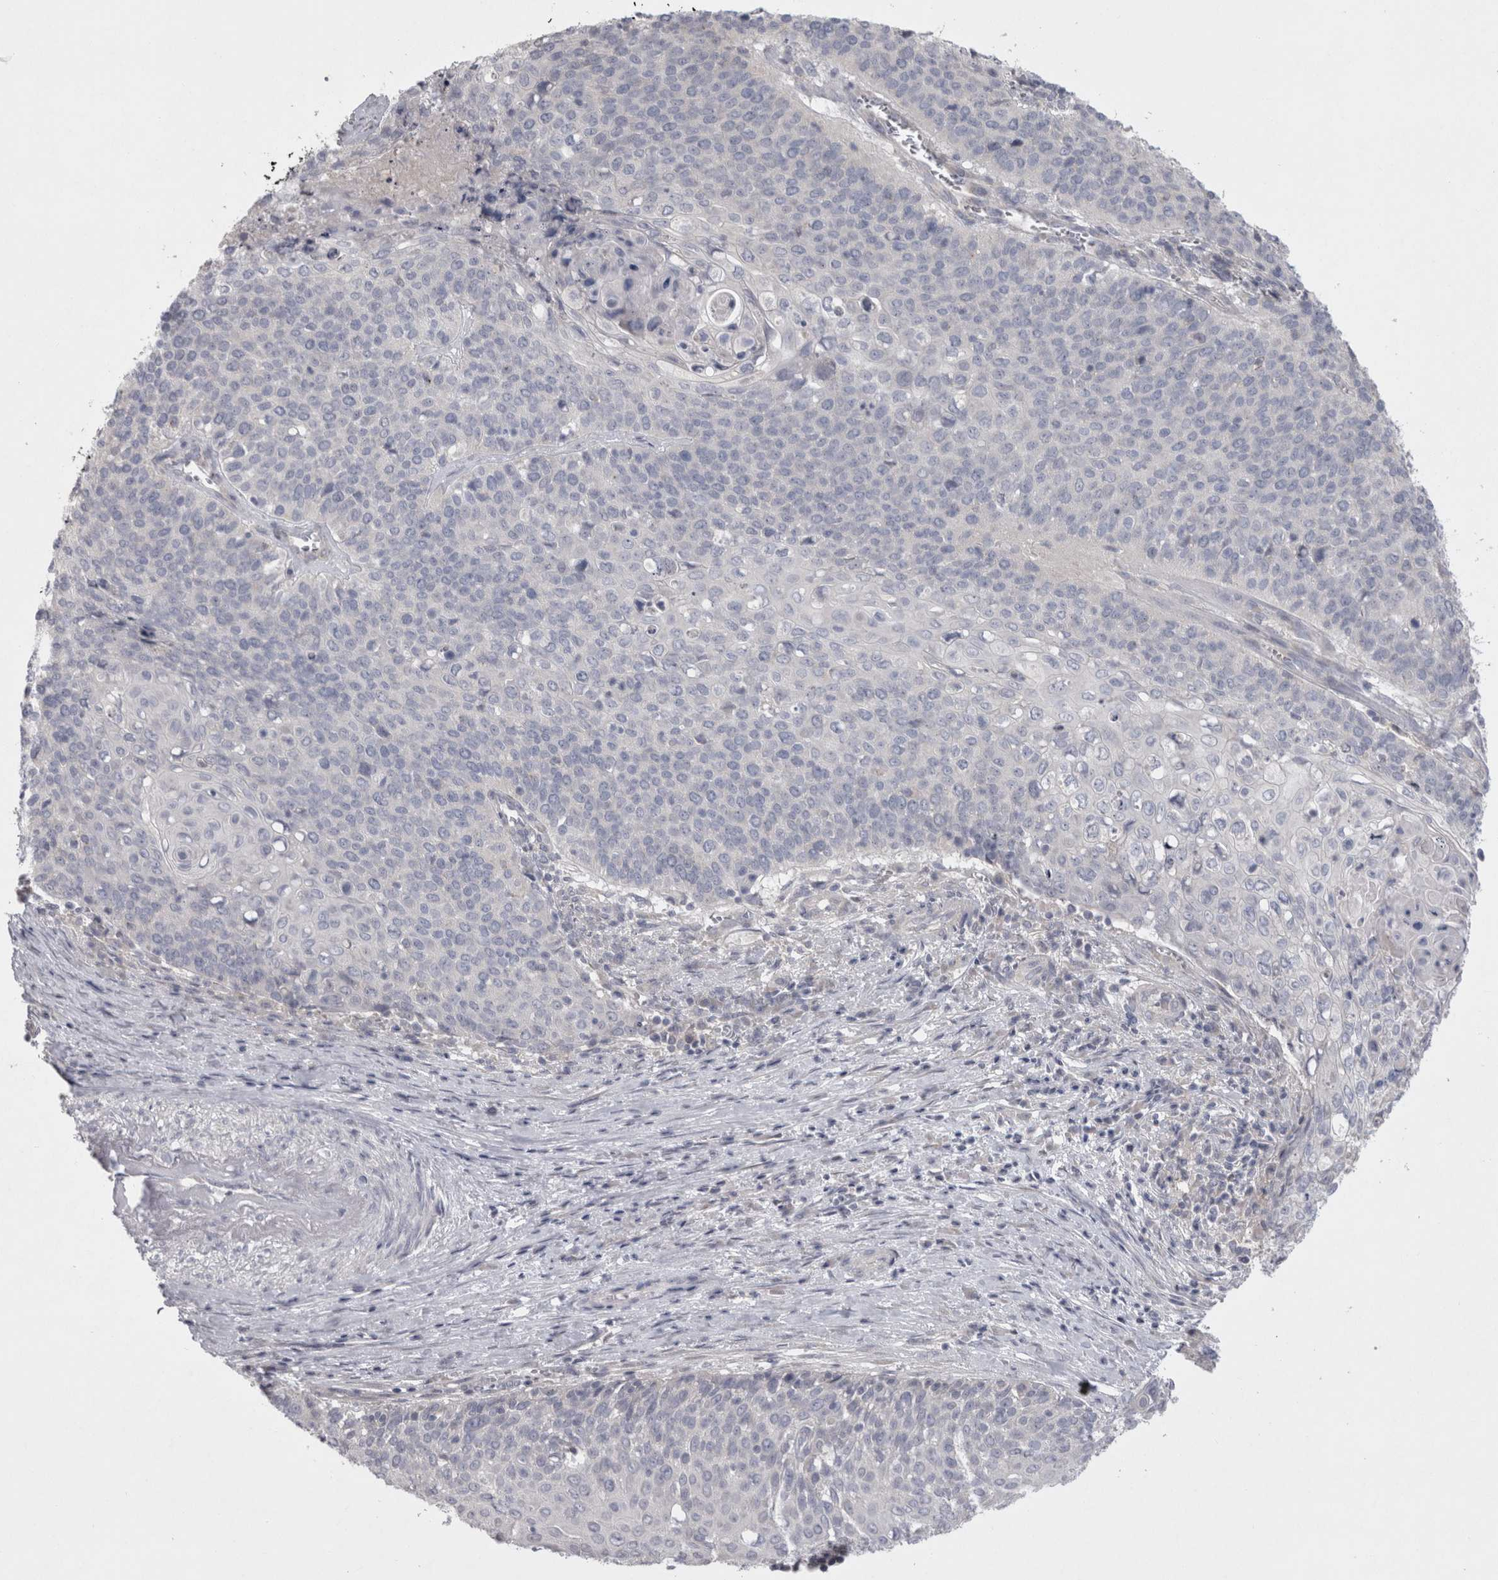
{"staining": {"intensity": "negative", "quantity": "none", "location": "none"}, "tissue": "cervical cancer", "cell_type": "Tumor cells", "image_type": "cancer", "snomed": [{"axis": "morphology", "description": "Squamous cell carcinoma, NOS"}, {"axis": "topography", "description": "Cervix"}], "caption": "This photomicrograph is of cervical squamous cell carcinoma stained with immunohistochemistry to label a protein in brown with the nuclei are counter-stained blue. There is no expression in tumor cells. The staining is performed using DAB (3,3'-diaminobenzidine) brown chromogen with nuclei counter-stained in using hematoxylin.", "gene": "LRRC40", "patient": {"sex": "female", "age": 39}}